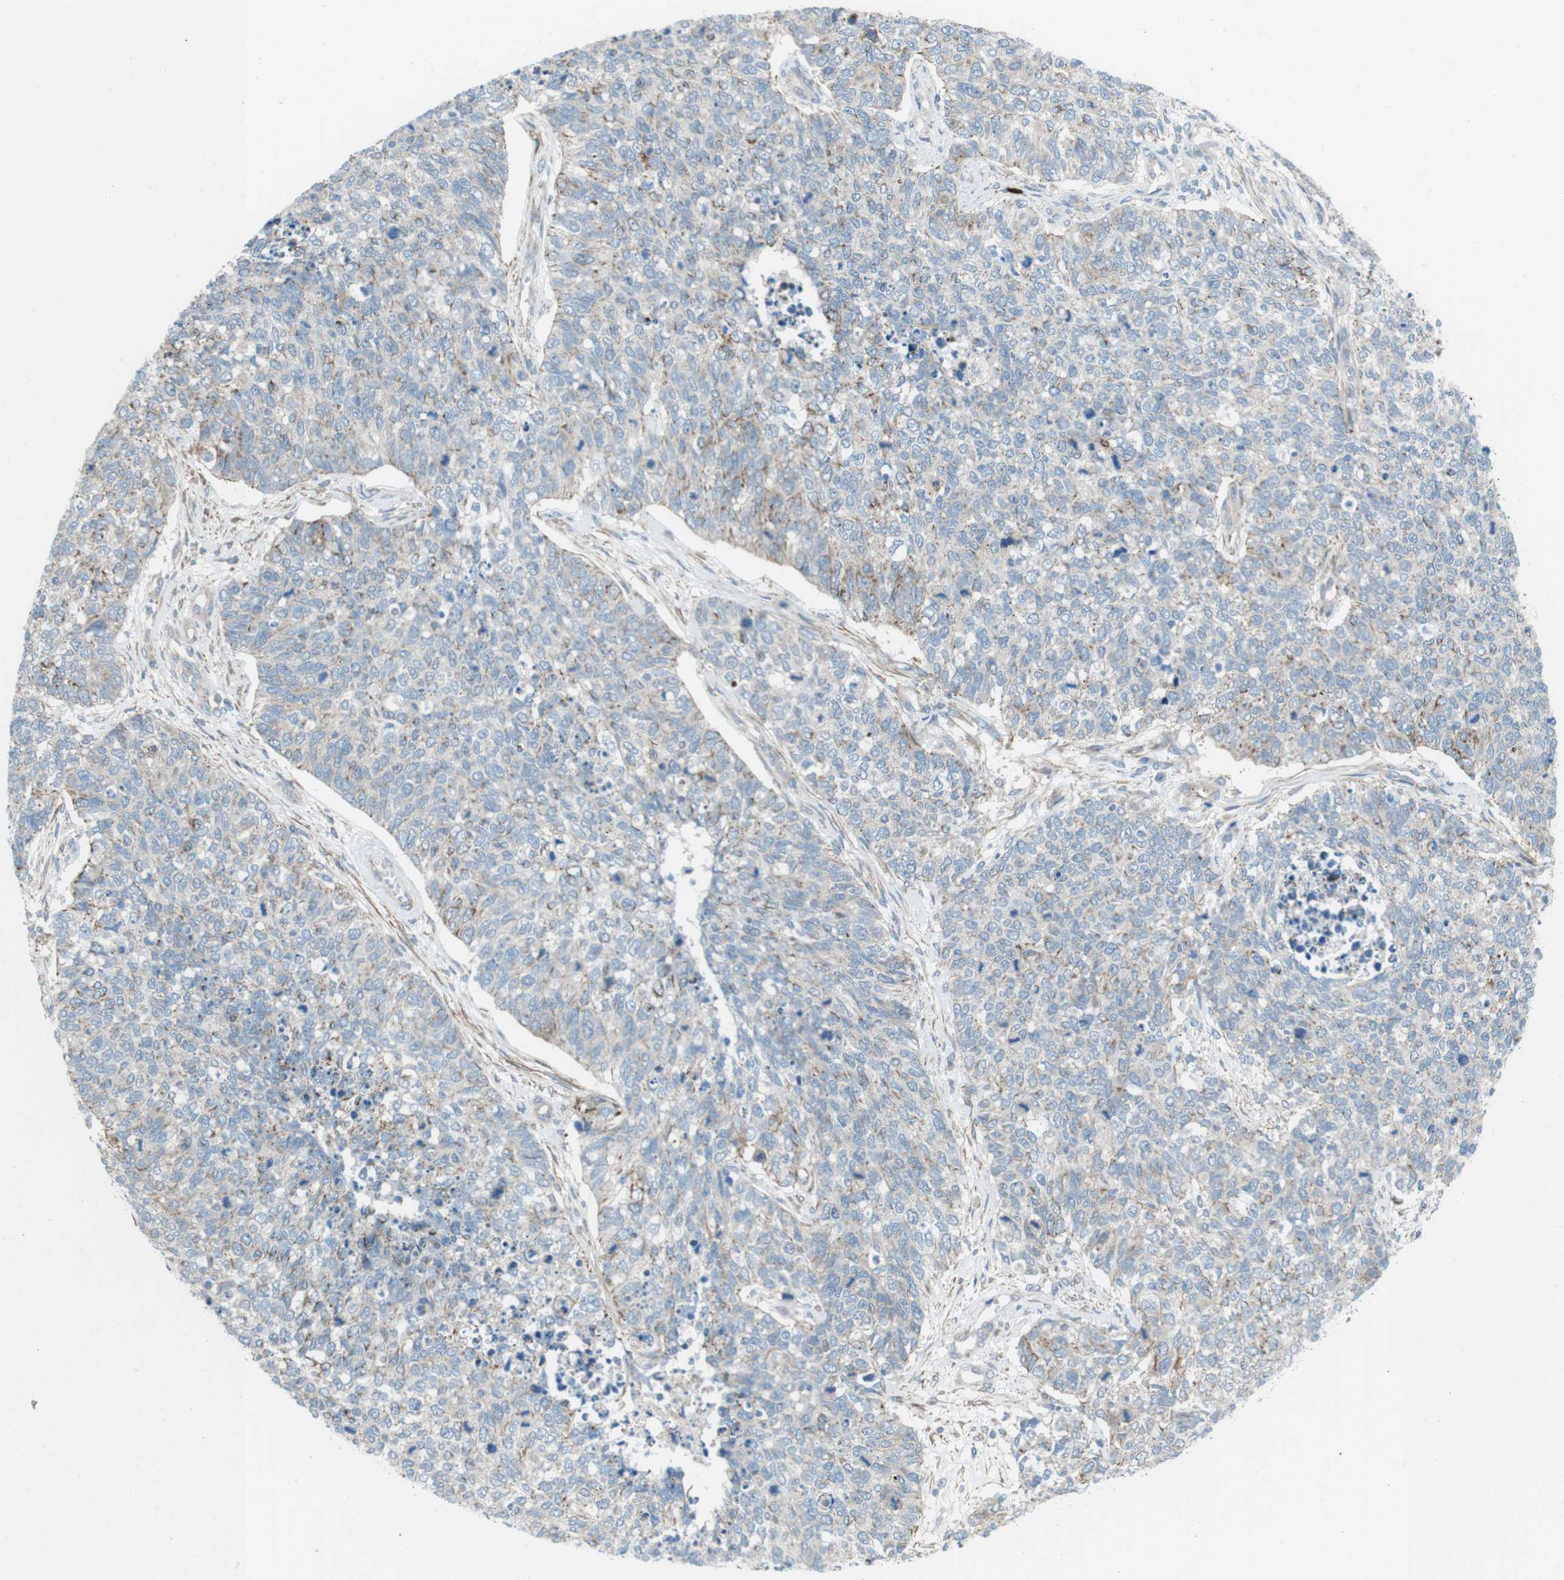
{"staining": {"intensity": "negative", "quantity": "none", "location": "none"}, "tissue": "cervical cancer", "cell_type": "Tumor cells", "image_type": "cancer", "snomed": [{"axis": "morphology", "description": "Squamous cell carcinoma, NOS"}, {"axis": "topography", "description": "Cervix"}], "caption": "The histopathology image displays no significant positivity in tumor cells of cervical cancer (squamous cell carcinoma).", "gene": "FAM174B", "patient": {"sex": "female", "age": 63}}